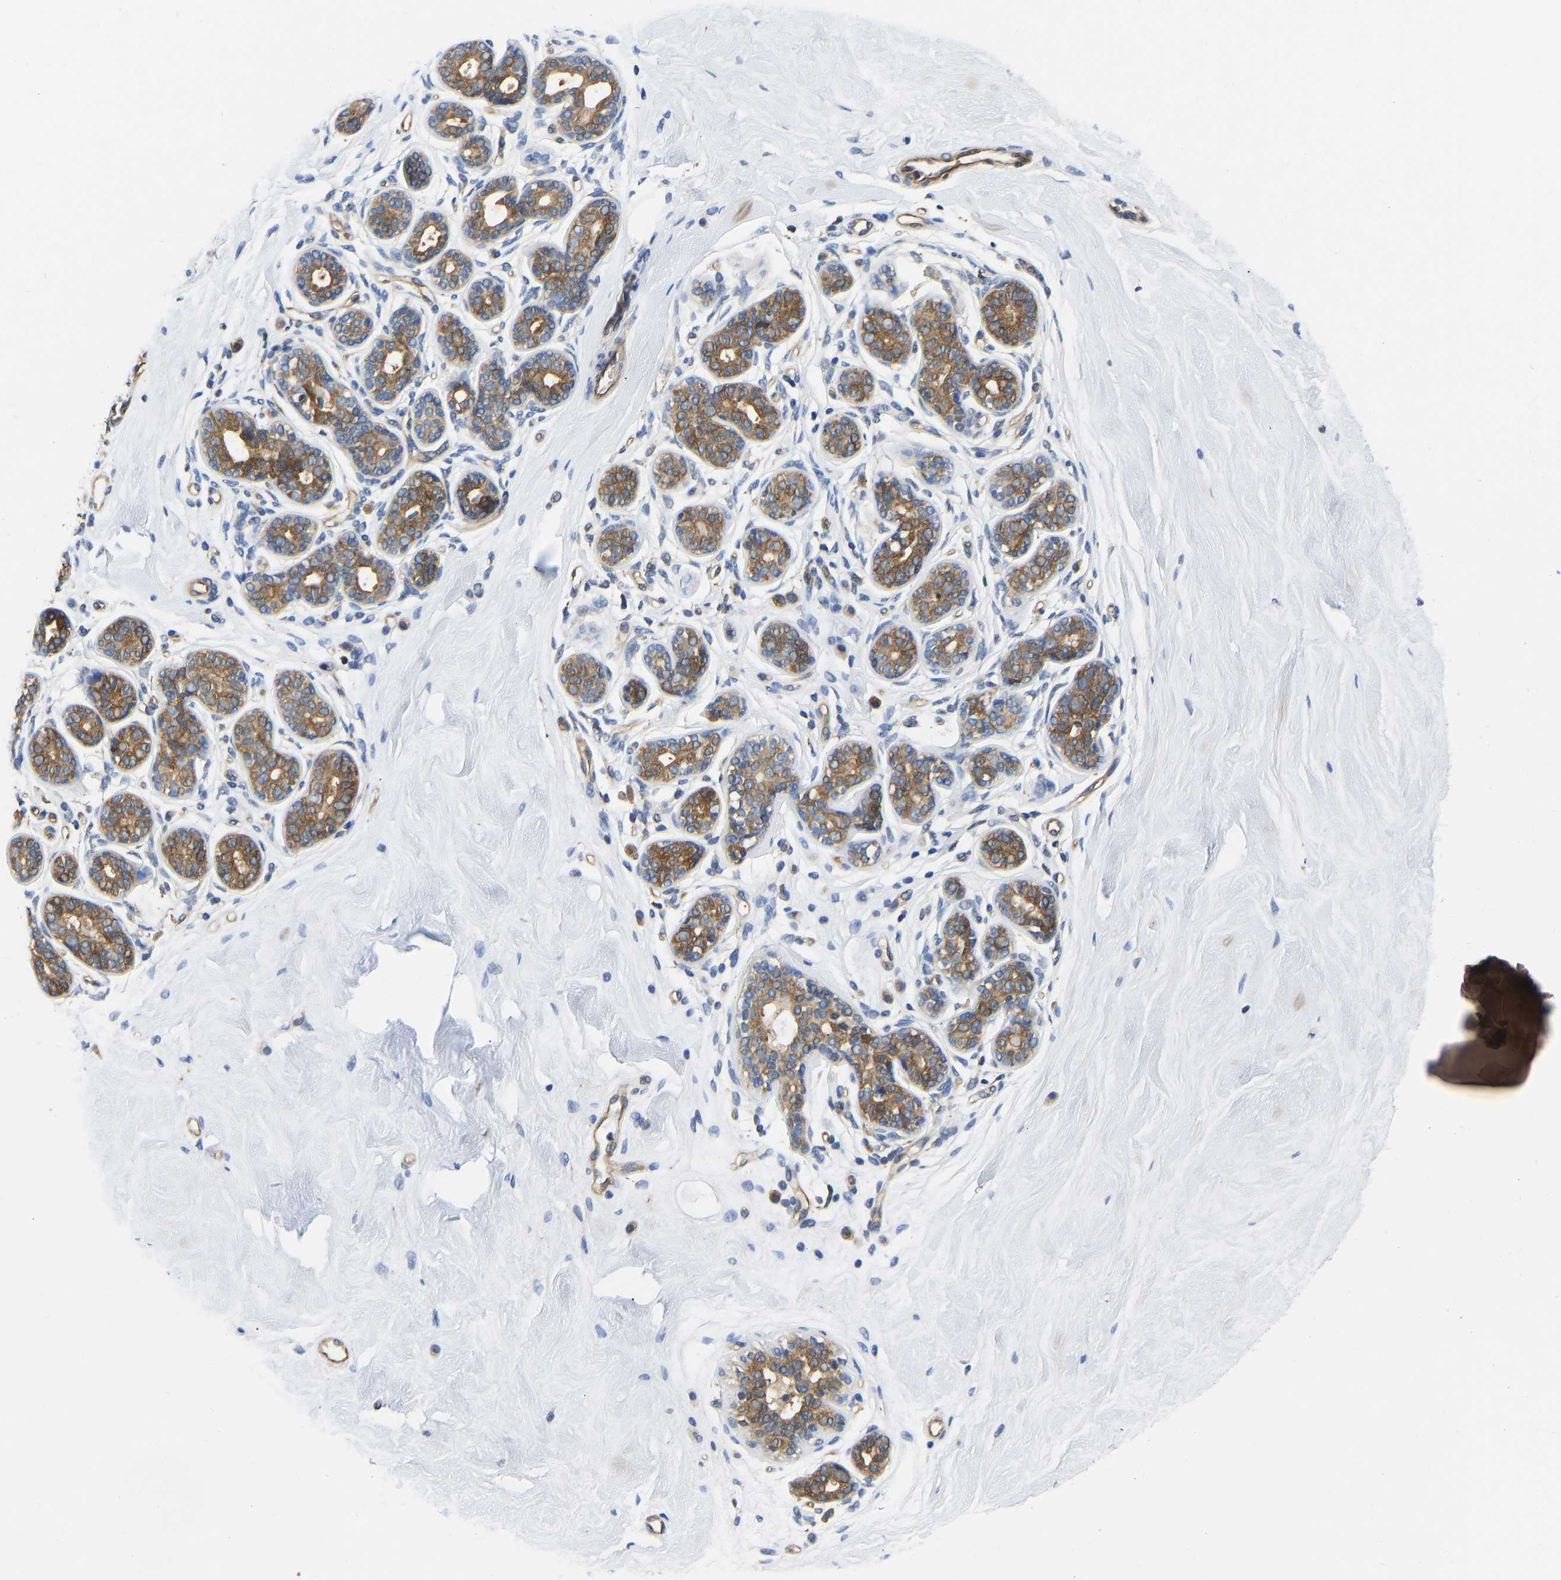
{"staining": {"intensity": "negative", "quantity": "none", "location": "none"}, "tissue": "breast", "cell_type": "Adipocytes", "image_type": "normal", "snomed": [{"axis": "morphology", "description": "Normal tissue, NOS"}, {"axis": "topography", "description": "Breast"}], "caption": "Micrograph shows no protein positivity in adipocytes of unremarkable breast. (DAB immunohistochemistry (IHC) visualized using brightfield microscopy, high magnification).", "gene": "FLNB", "patient": {"sex": "female", "age": 22}}